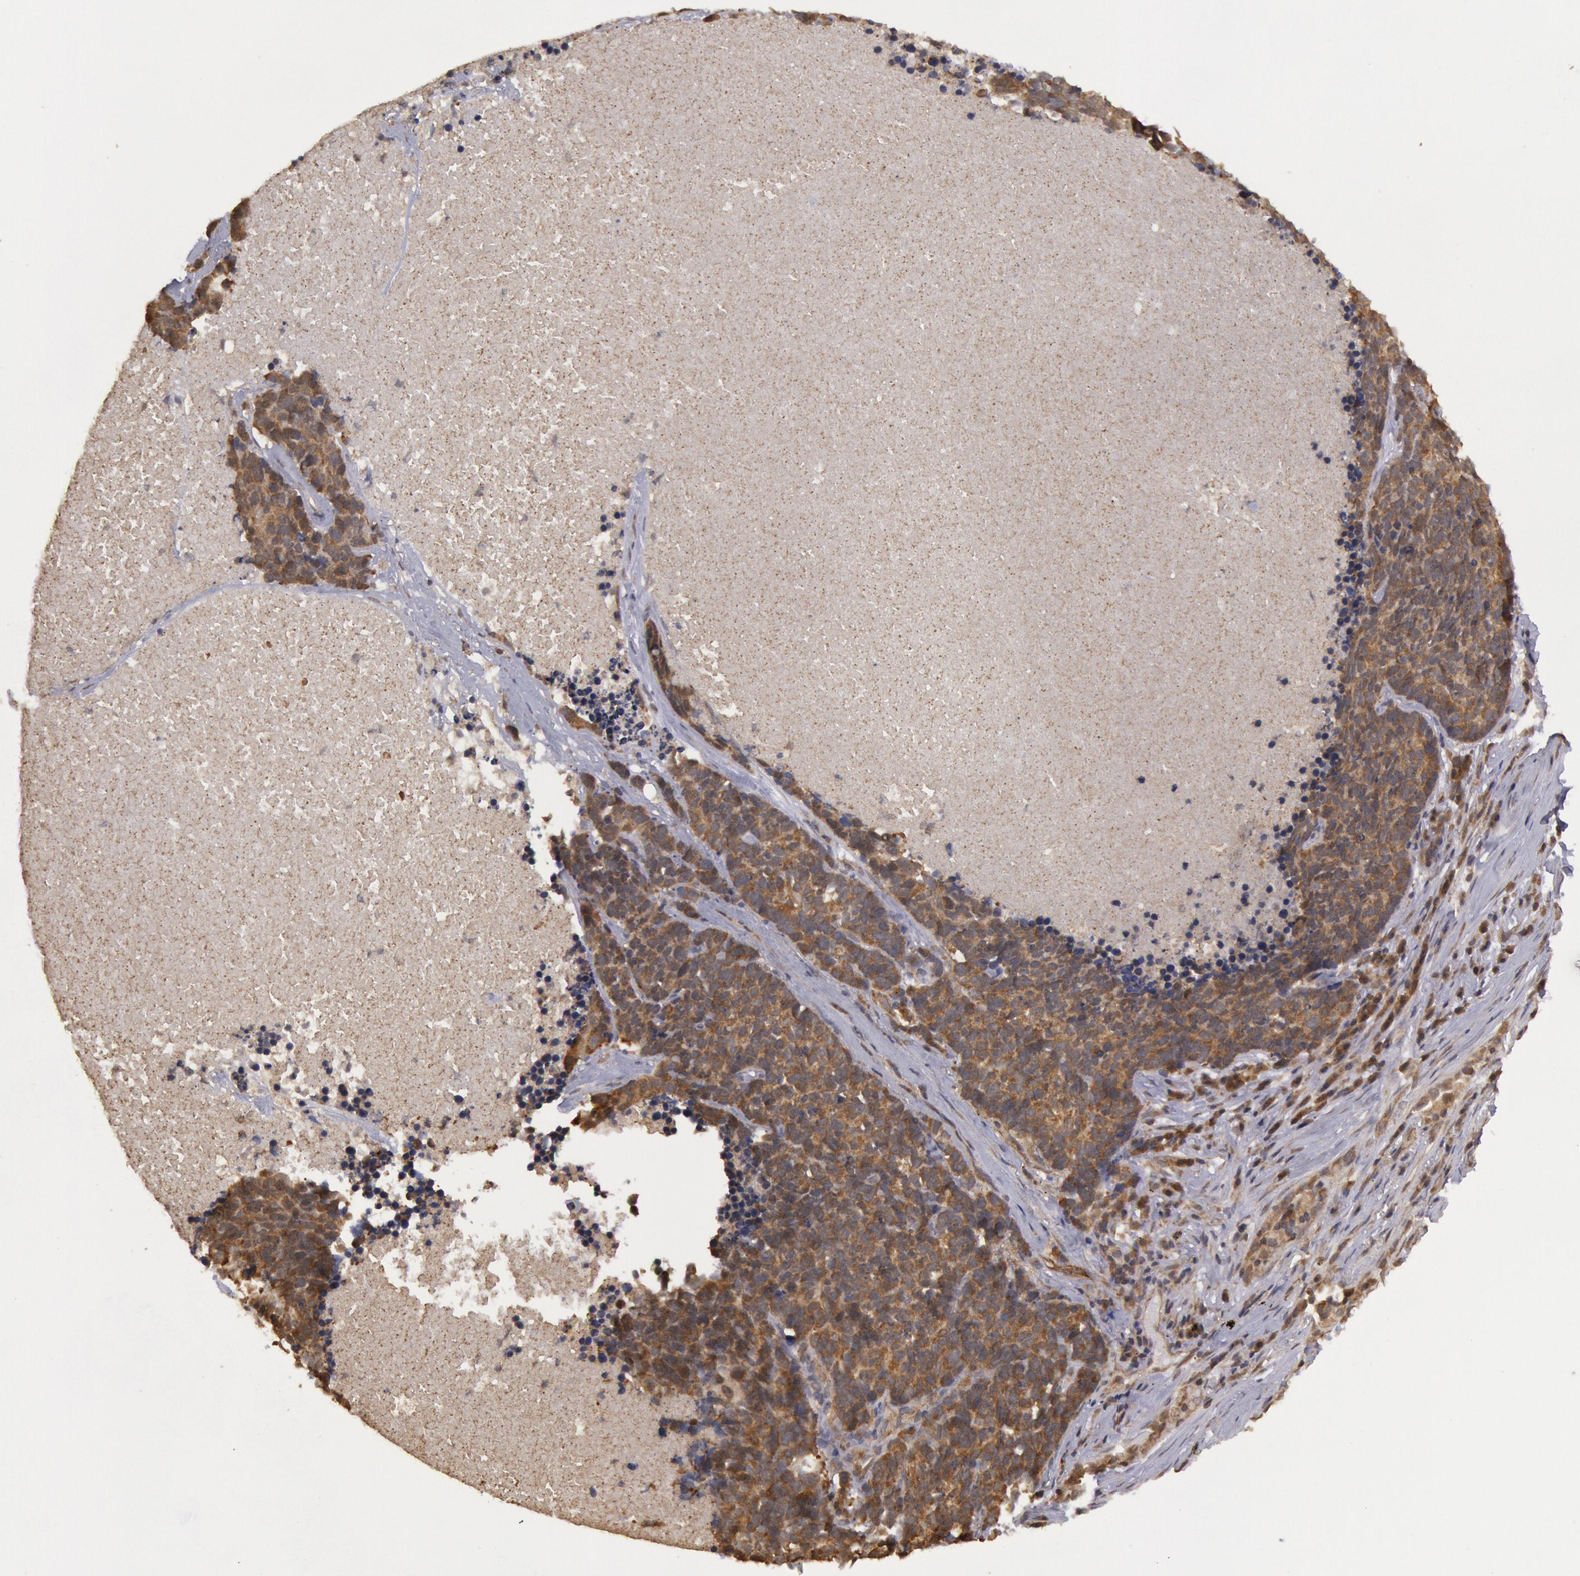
{"staining": {"intensity": "moderate", "quantity": ">75%", "location": "cytoplasmic/membranous"}, "tissue": "lung cancer", "cell_type": "Tumor cells", "image_type": "cancer", "snomed": [{"axis": "morphology", "description": "Neoplasm, malignant, NOS"}, {"axis": "topography", "description": "Lung"}], "caption": "Immunohistochemical staining of human lung cancer reveals medium levels of moderate cytoplasmic/membranous protein positivity in about >75% of tumor cells.", "gene": "USP14", "patient": {"sex": "female", "age": 75}}